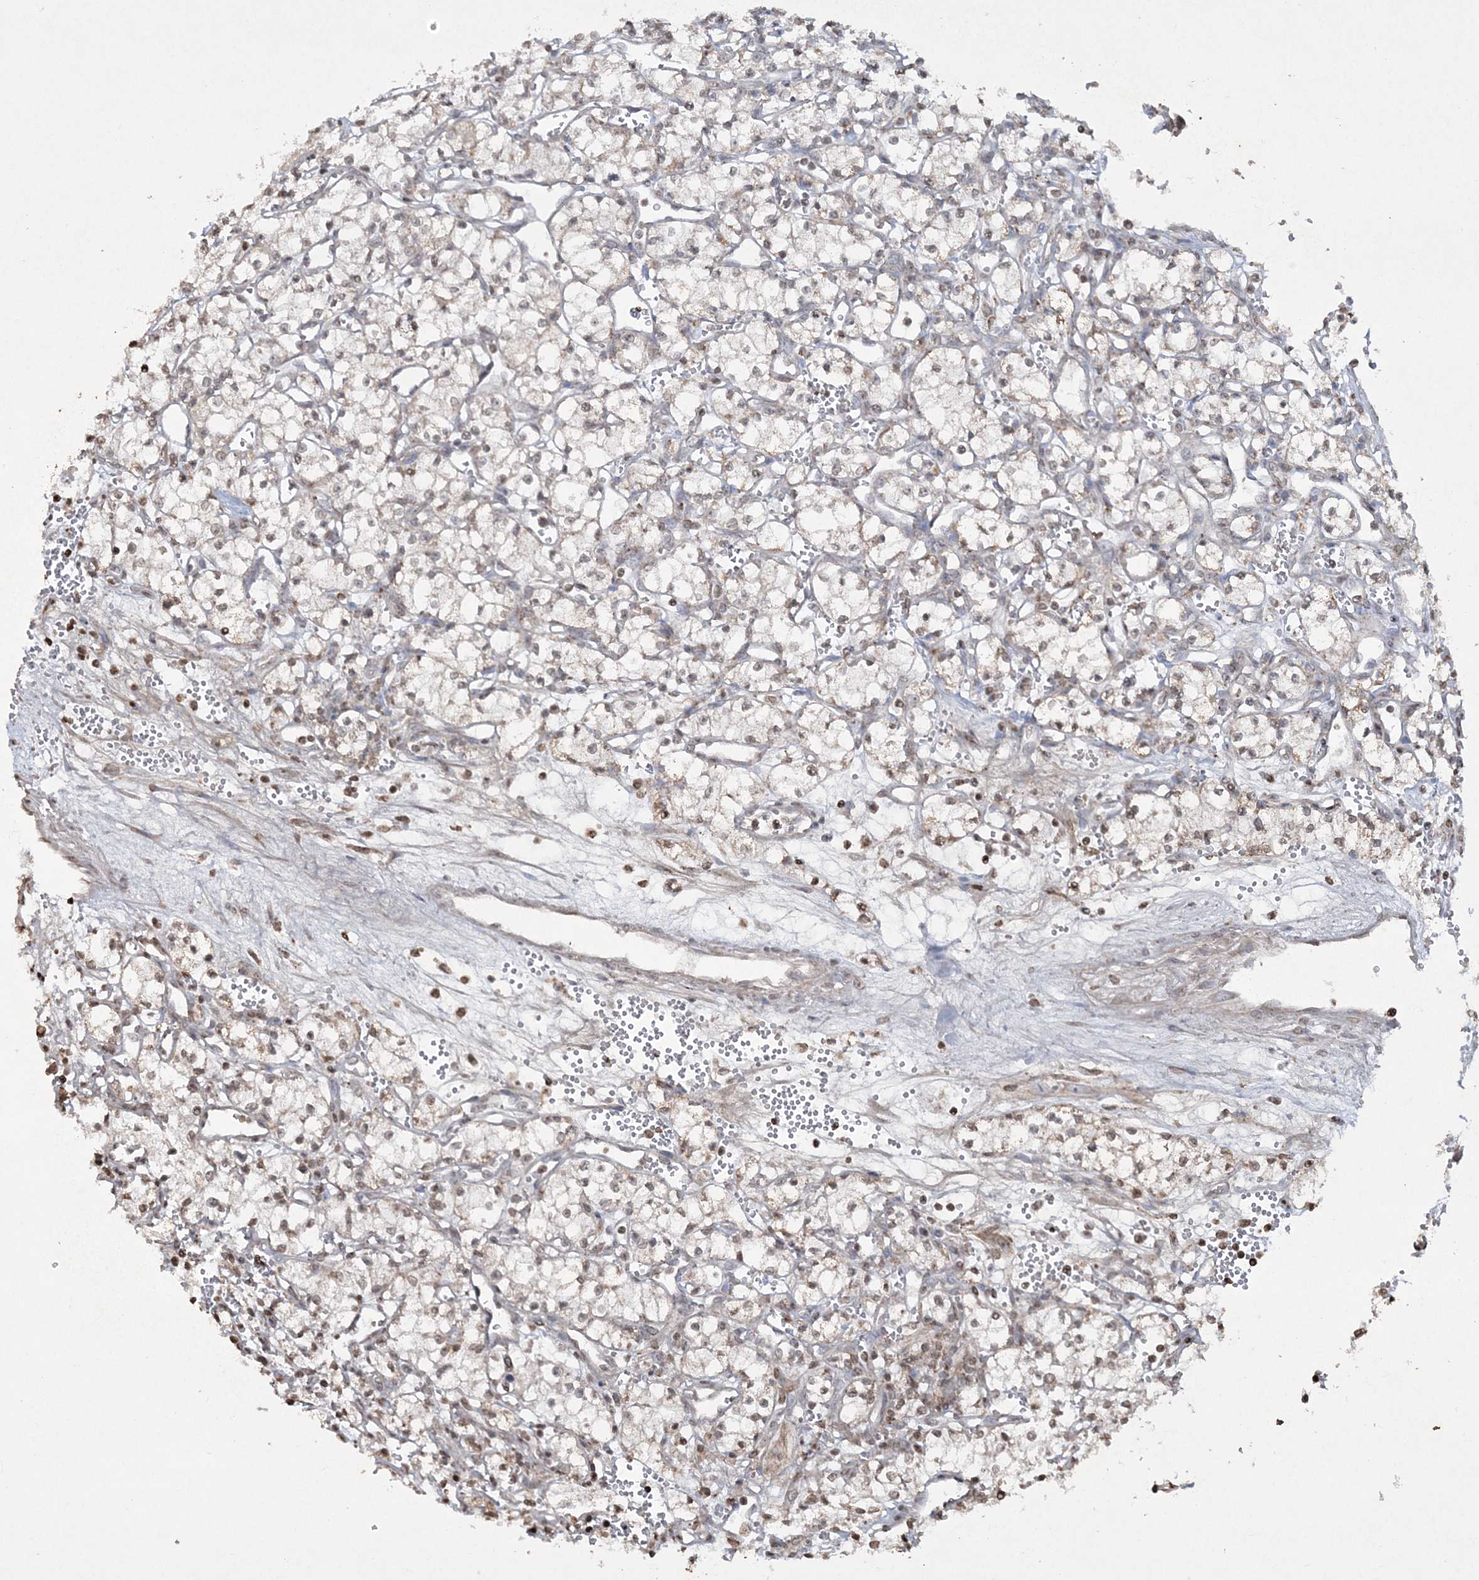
{"staining": {"intensity": "weak", "quantity": "<25%", "location": "cytoplasmic/membranous"}, "tissue": "renal cancer", "cell_type": "Tumor cells", "image_type": "cancer", "snomed": [{"axis": "morphology", "description": "Adenocarcinoma, NOS"}, {"axis": "topography", "description": "Kidney"}], "caption": "Tumor cells show no significant protein staining in adenocarcinoma (renal).", "gene": "TTC7A", "patient": {"sex": "male", "age": 59}}